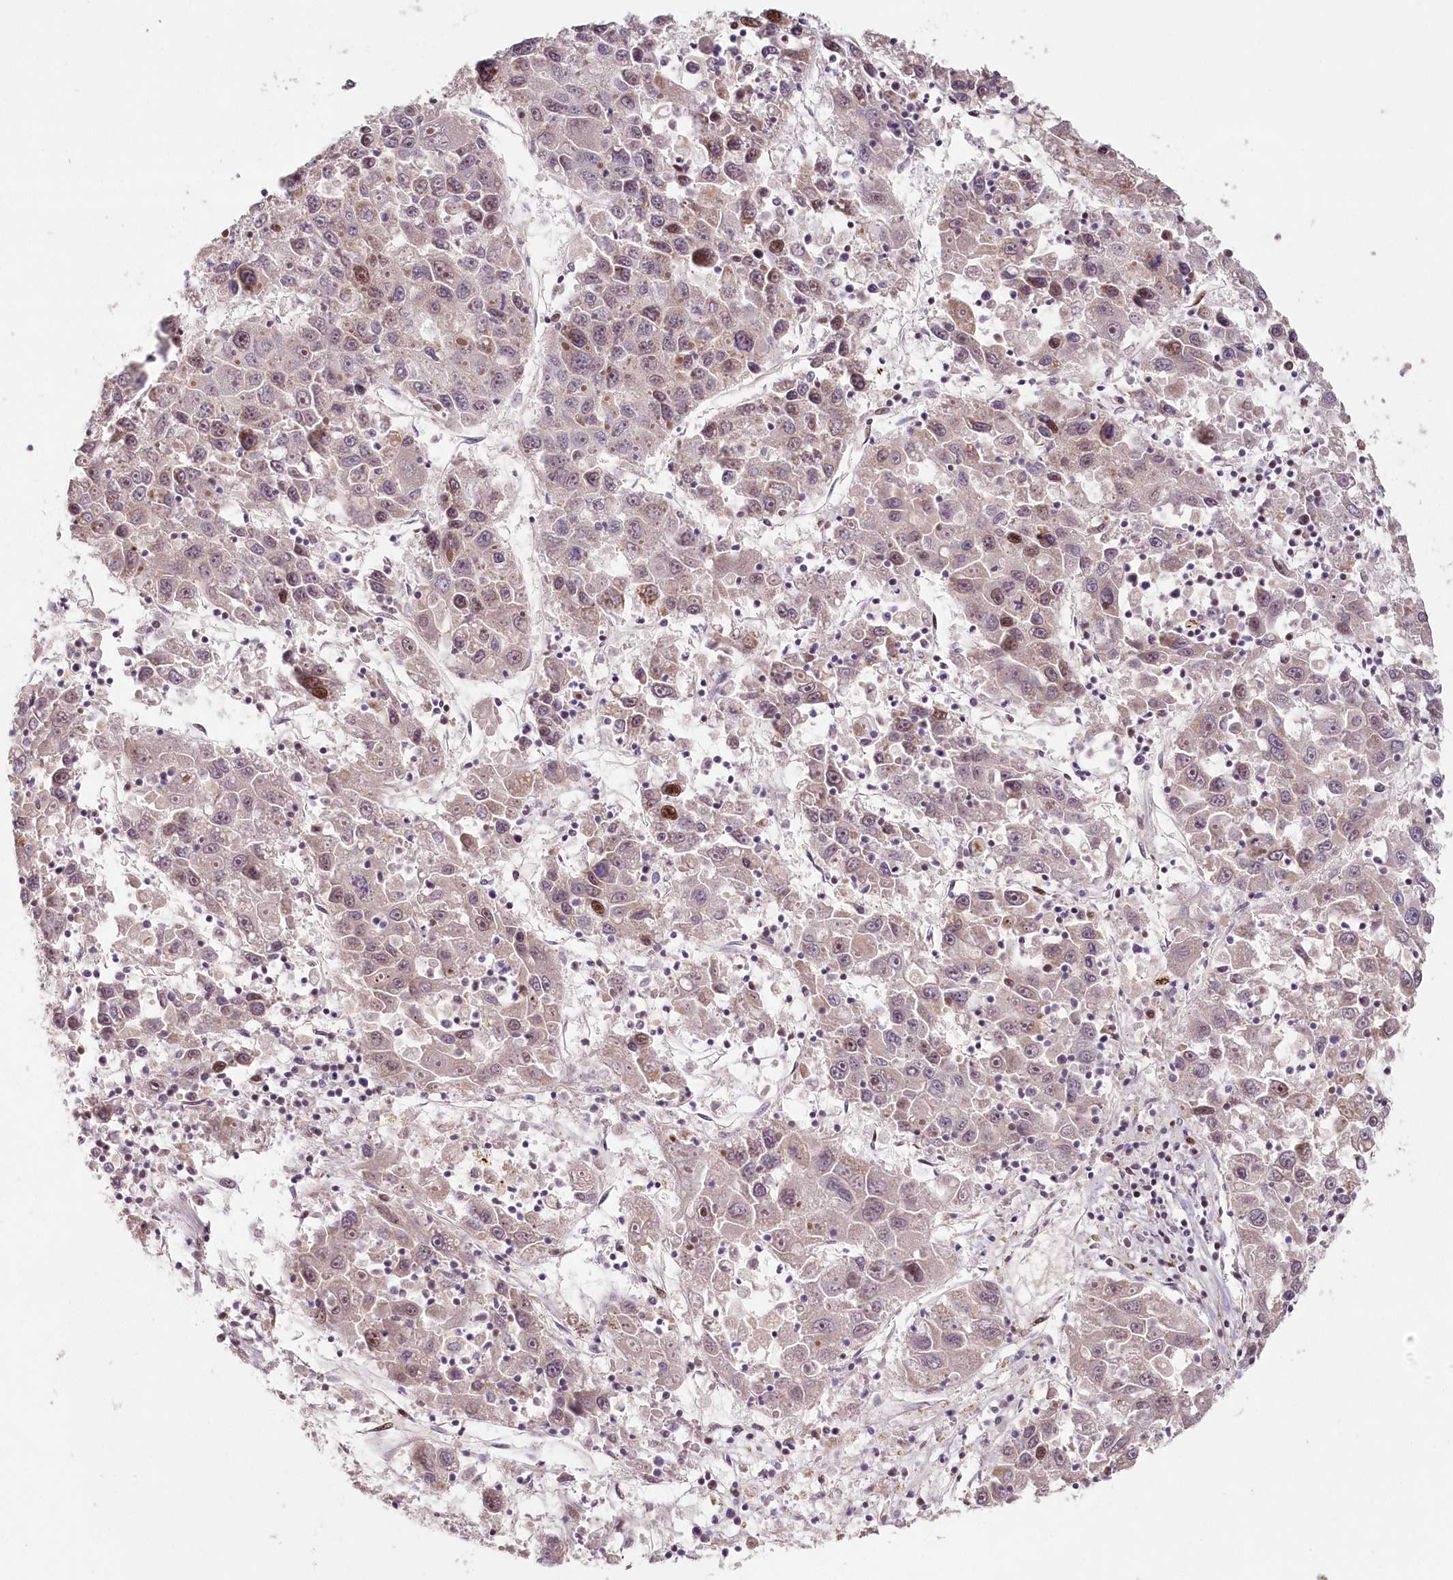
{"staining": {"intensity": "moderate", "quantity": "<25%", "location": "nuclear"}, "tissue": "liver cancer", "cell_type": "Tumor cells", "image_type": "cancer", "snomed": [{"axis": "morphology", "description": "Carcinoma, Hepatocellular, NOS"}, {"axis": "topography", "description": "Liver"}], "caption": "Immunohistochemistry staining of liver hepatocellular carcinoma, which reveals low levels of moderate nuclear expression in about <25% of tumor cells indicating moderate nuclear protein staining. The staining was performed using DAB (3,3'-diaminobenzidine) (brown) for protein detection and nuclei were counterstained in hematoxylin (blue).", "gene": "FAM204A", "patient": {"sex": "male", "age": 49}}